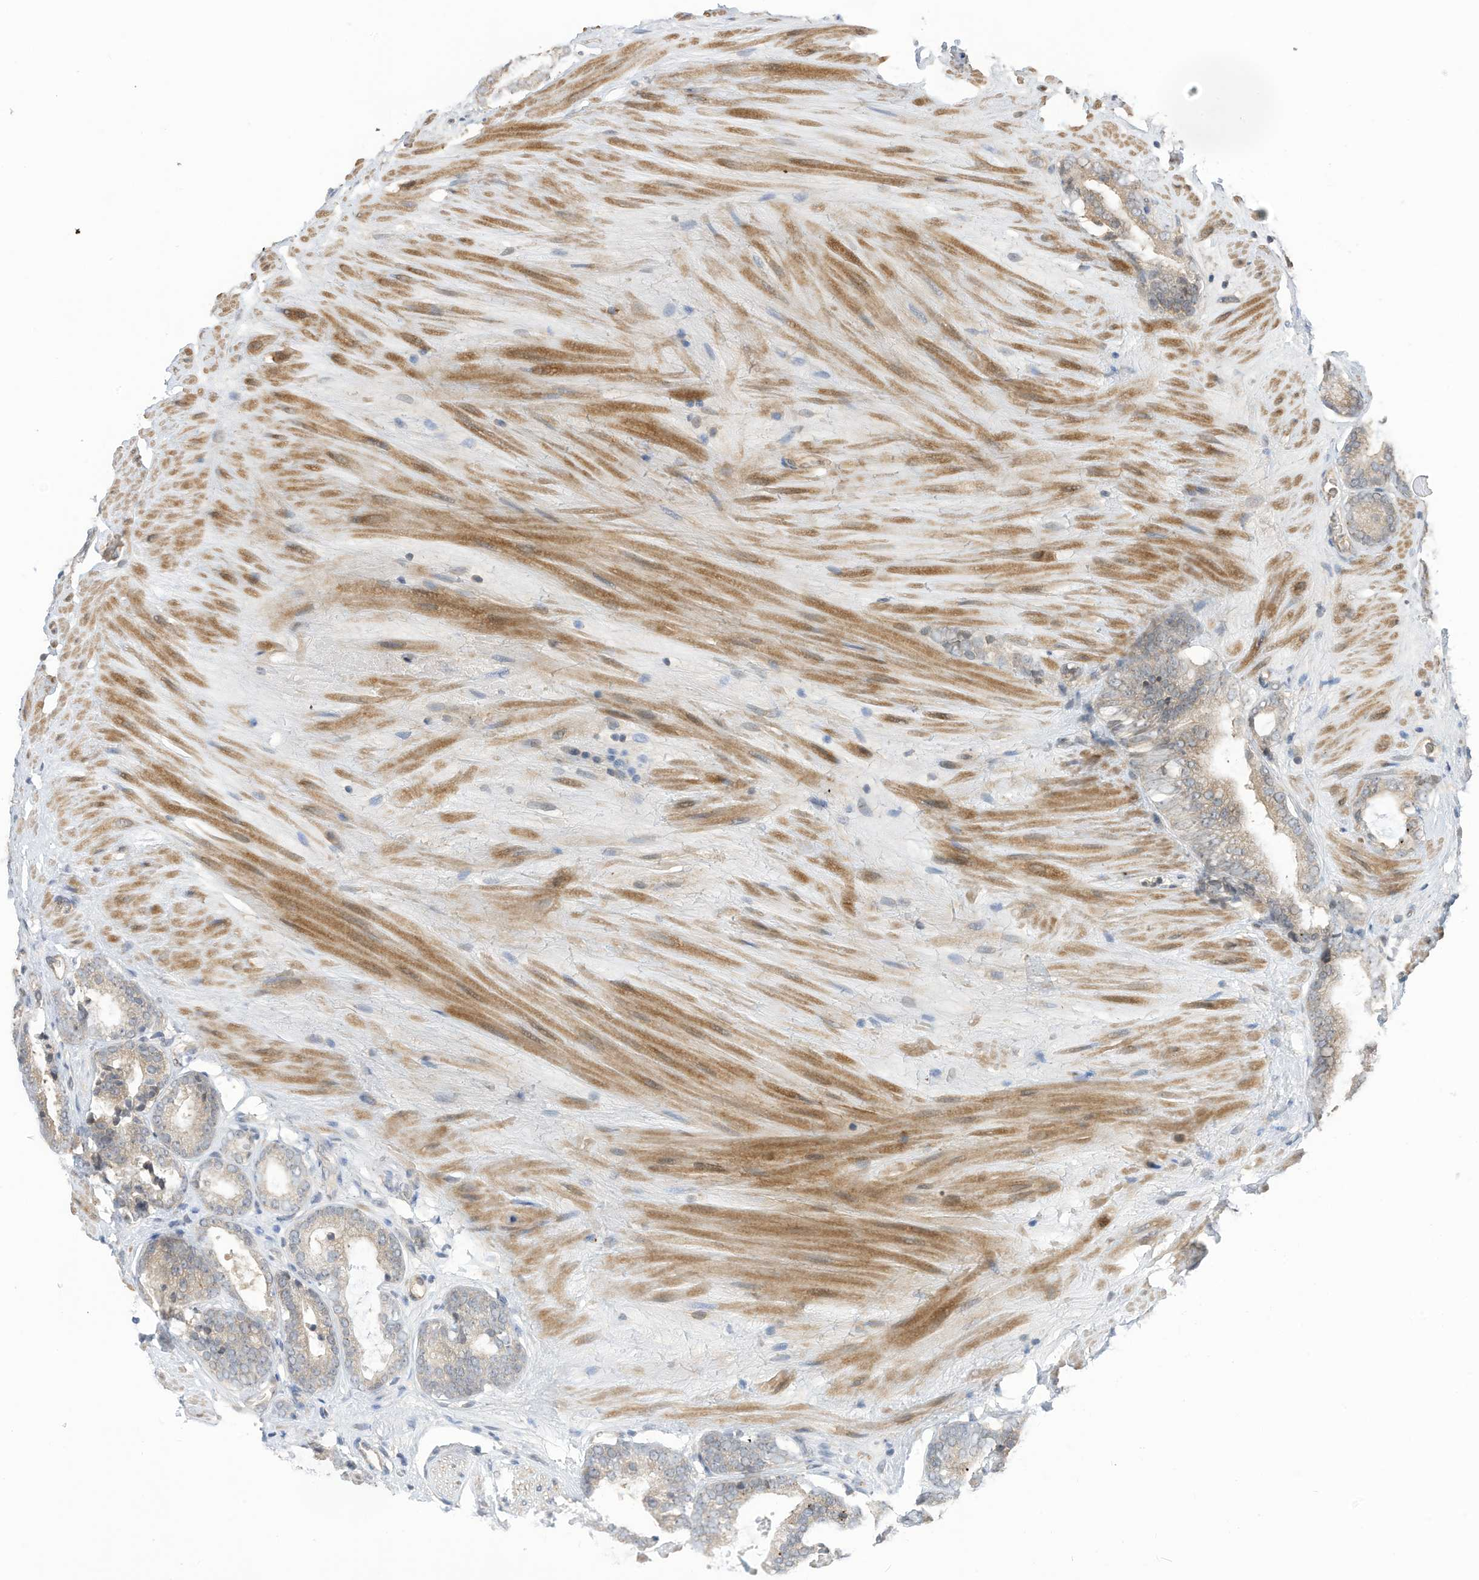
{"staining": {"intensity": "negative", "quantity": "none", "location": "none"}, "tissue": "prostate cancer", "cell_type": "Tumor cells", "image_type": "cancer", "snomed": [{"axis": "morphology", "description": "Adenocarcinoma, High grade"}, {"axis": "topography", "description": "Prostate"}], "caption": "There is no significant staining in tumor cells of adenocarcinoma (high-grade) (prostate).", "gene": "REC8", "patient": {"sex": "male", "age": 63}}